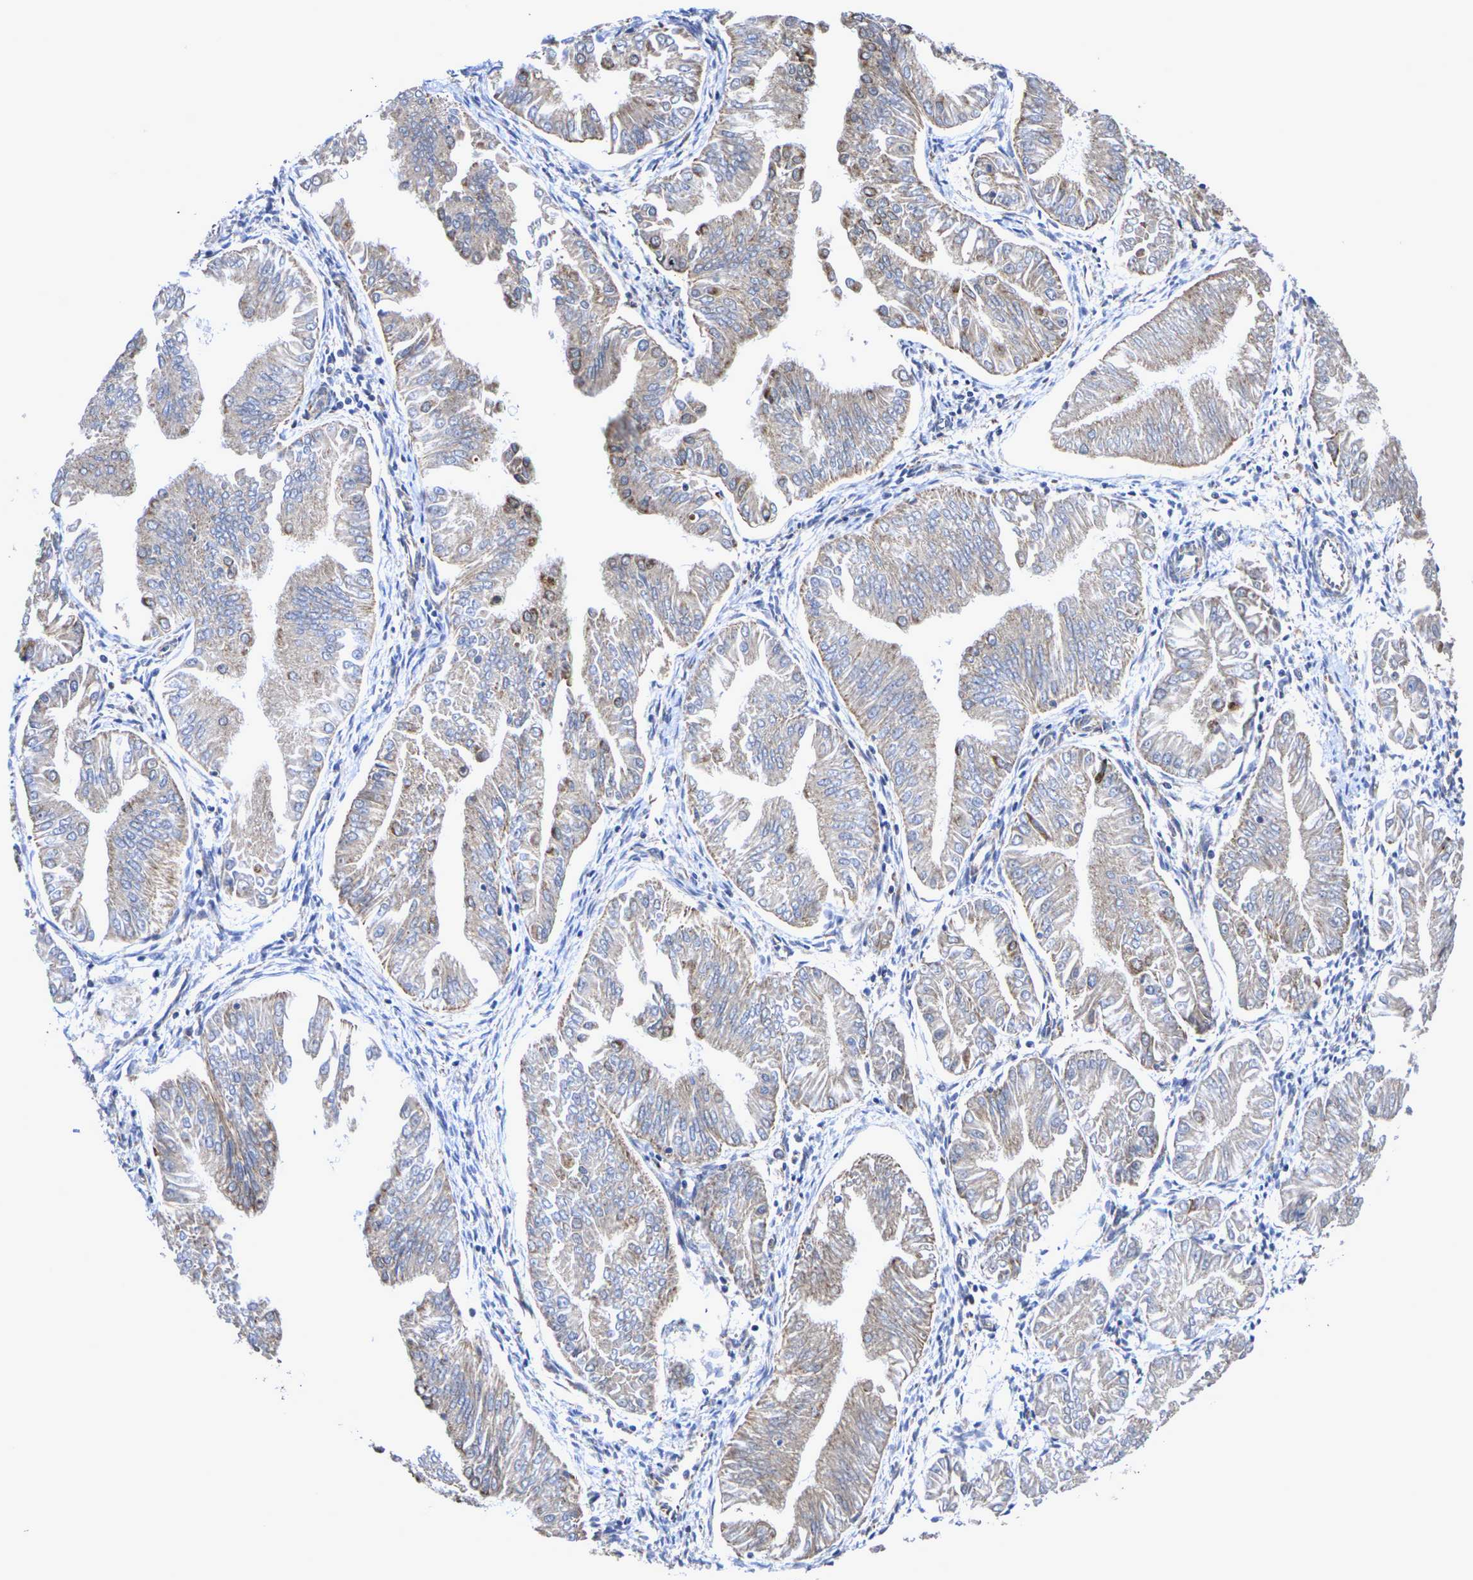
{"staining": {"intensity": "moderate", "quantity": "<25%", "location": "cytoplasmic/membranous"}, "tissue": "endometrial cancer", "cell_type": "Tumor cells", "image_type": "cancer", "snomed": [{"axis": "morphology", "description": "Adenocarcinoma, NOS"}, {"axis": "topography", "description": "Endometrium"}], "caption": "Approximately <25% of tumor cells in human adenocarcinoma (endometrial) display moderate cytoplasmic/membranous protein staining as visualized by brown immunohistochemical staining.", "gene": "P2RY11", "patient": {"sex": "female", "age": 53}}